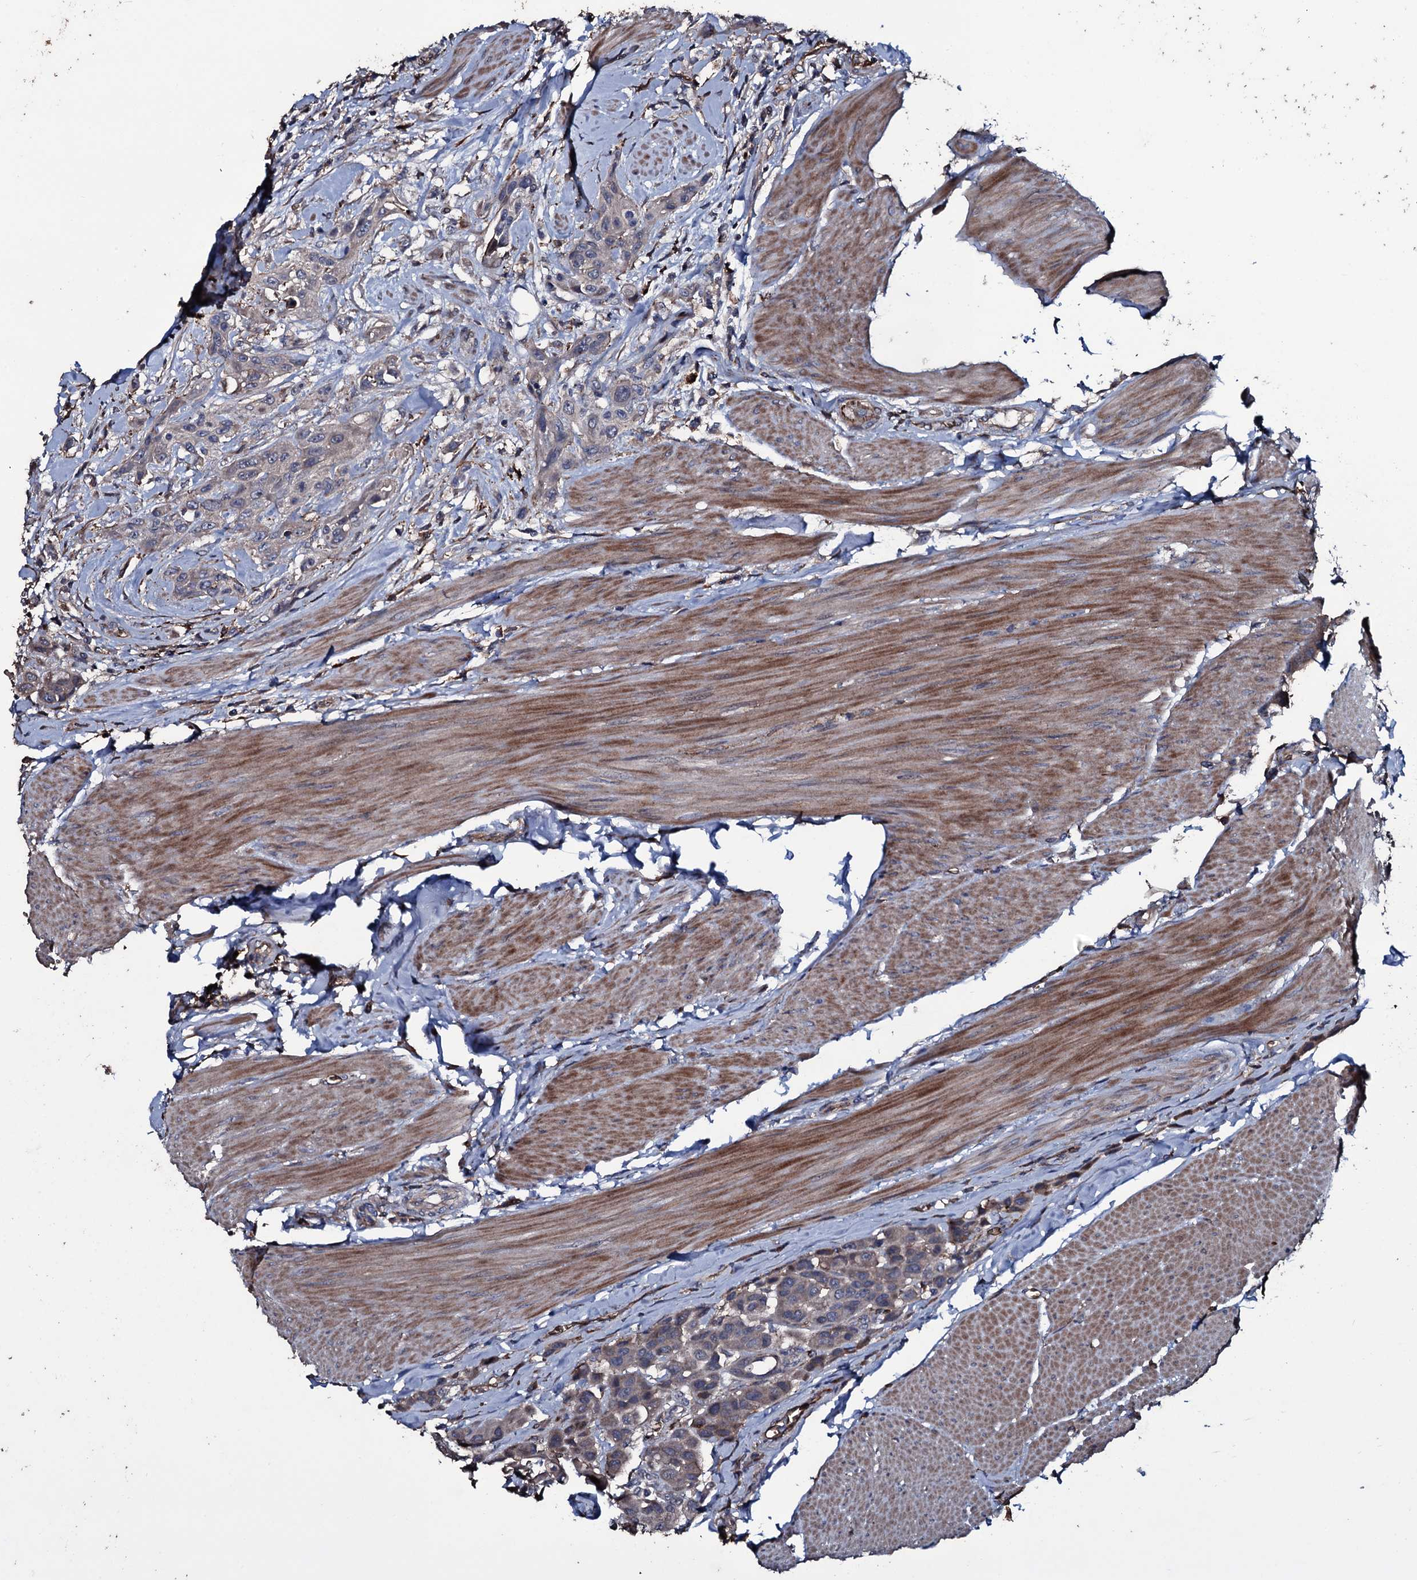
{"staining": {"intensity": "weak", "quantity": "25%-75%", "location": "cytoplasmic/membranous"}, "tissue": "urothelial cancer", "cell_type": "Tumor cells", "image_type": "cancer", "snomed": [{"axis": "morphology", "description": "Urothelial carcinoma, High grade"}, {"axis": "topography", "description": "Urinary bladder"}], "caption": "A brown stain labels weak cytoplasmic/membranous expression of a protein in urothelial cancer tumor cells.", "gene": "ZSWIM8", "patient": {"sex": "male", "age": 50}}